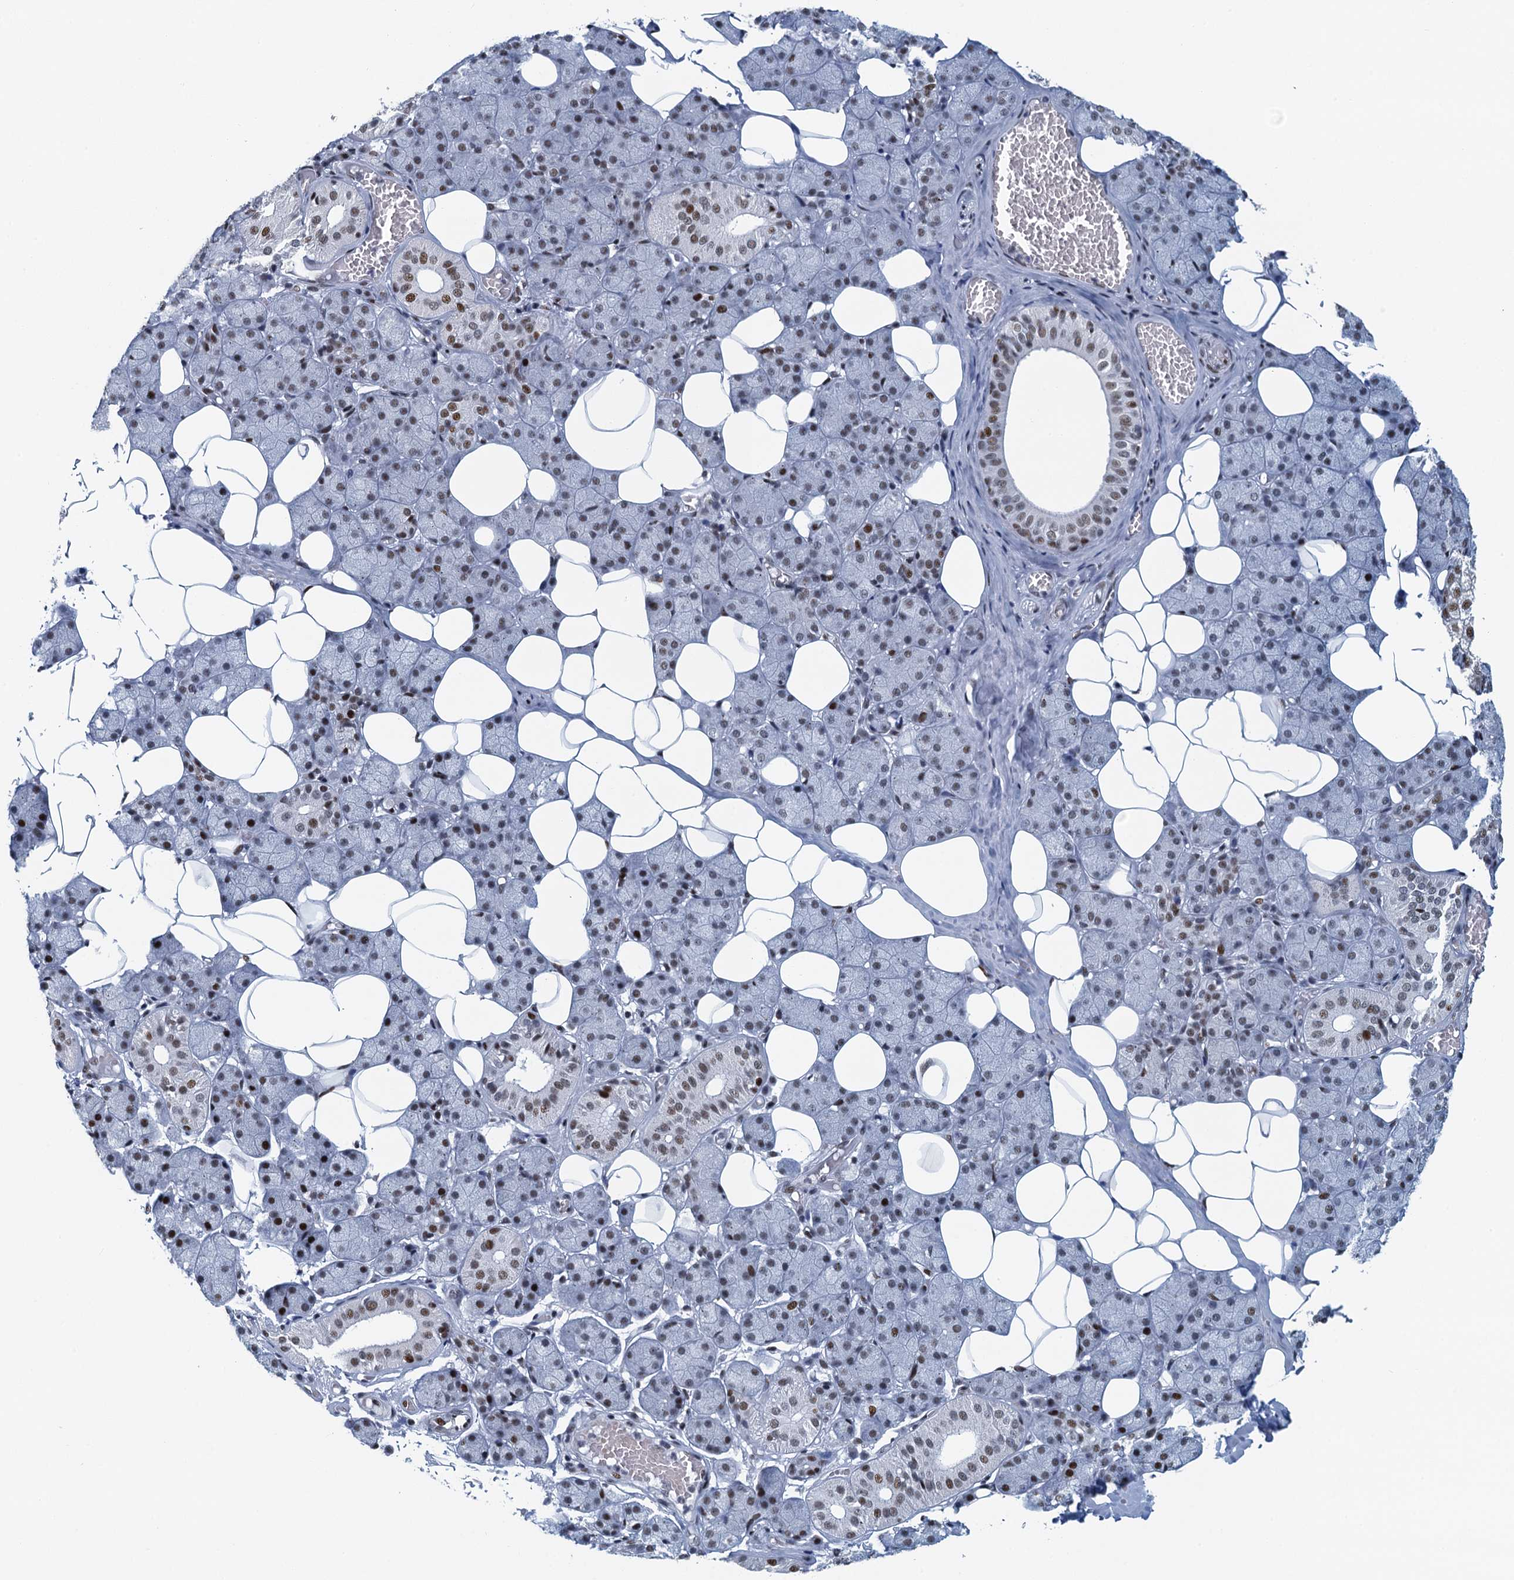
{"staining": {"intensity": "moderate", "quantity": "<25%", "location": "nuclear"}, "tissue": "salivary gland", "cell_type": "Glandular cells", "image_type": "normal", "snomed": [{"axis": "morphology", "description": "Normal tissue, NOS"}, {"axis": "topography", "description": "Salivary gland"}], "caption": "This micrograph exhibits unremarkable salivary gland stained with immunohistochemistry (IHC) to label a protein in brown. The nuclear of glandular cells show moderate positivity for the protein. Nuclei are counter-stained blue.", "gene": "TTLL9", "patient": {"sex": "female", "age": 33}}